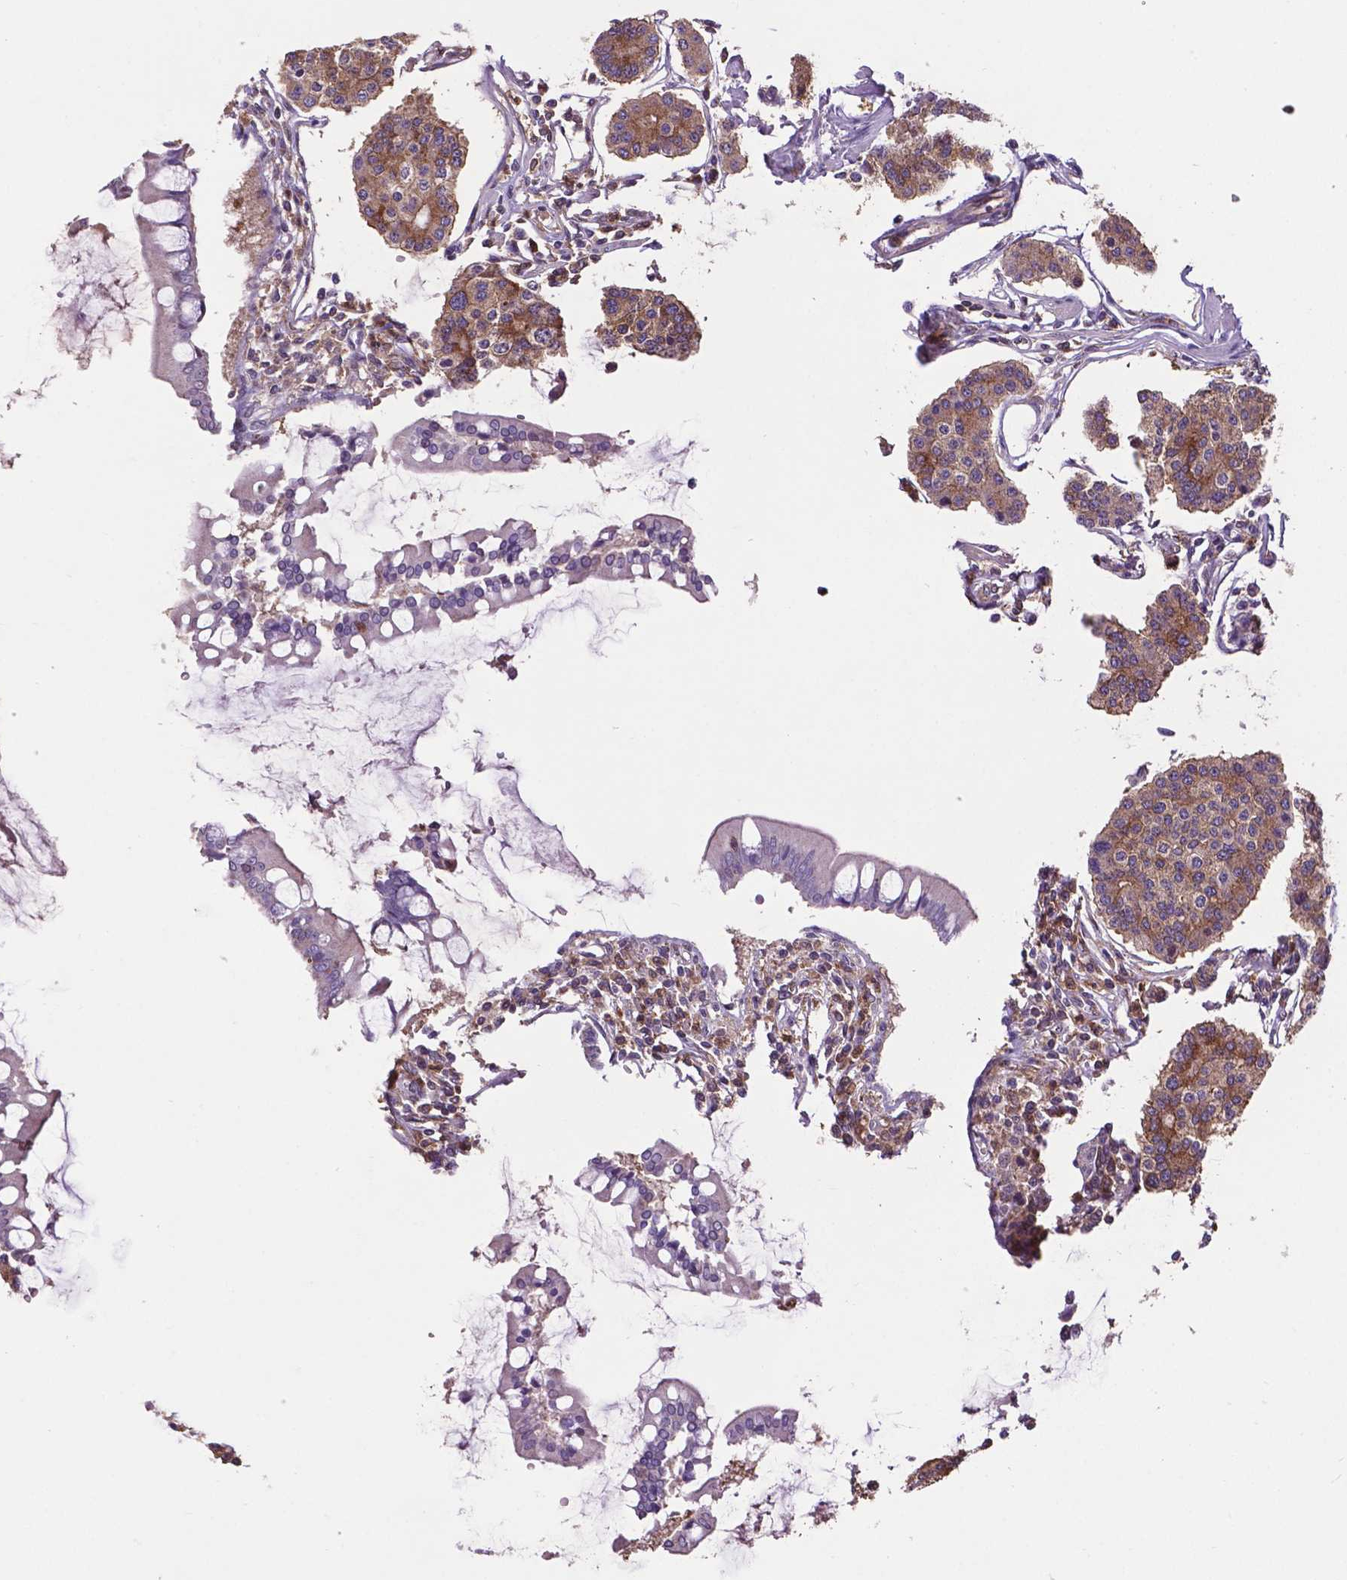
{"staining": {"intensity": "weak", "quantity": ">75%", "location": "cytoplasmic/membranous"}, "tissue": "carcinoid", "cell_type": "Tumor cells", "image_type": "cancer", "snomed": [{"axis": "morphology", "description": "Carcinoid, malignant, NOS"}, {"axis": "topography", "description": "Small intestine"}], "caption": "Human carcinoid stained for a protein (brown) displays weak cytoplasmic/membranous positive positivity in about >75% of tumor cells.", "gene": "SMAD3", "patient": {"sex": "female", "age": 65}}